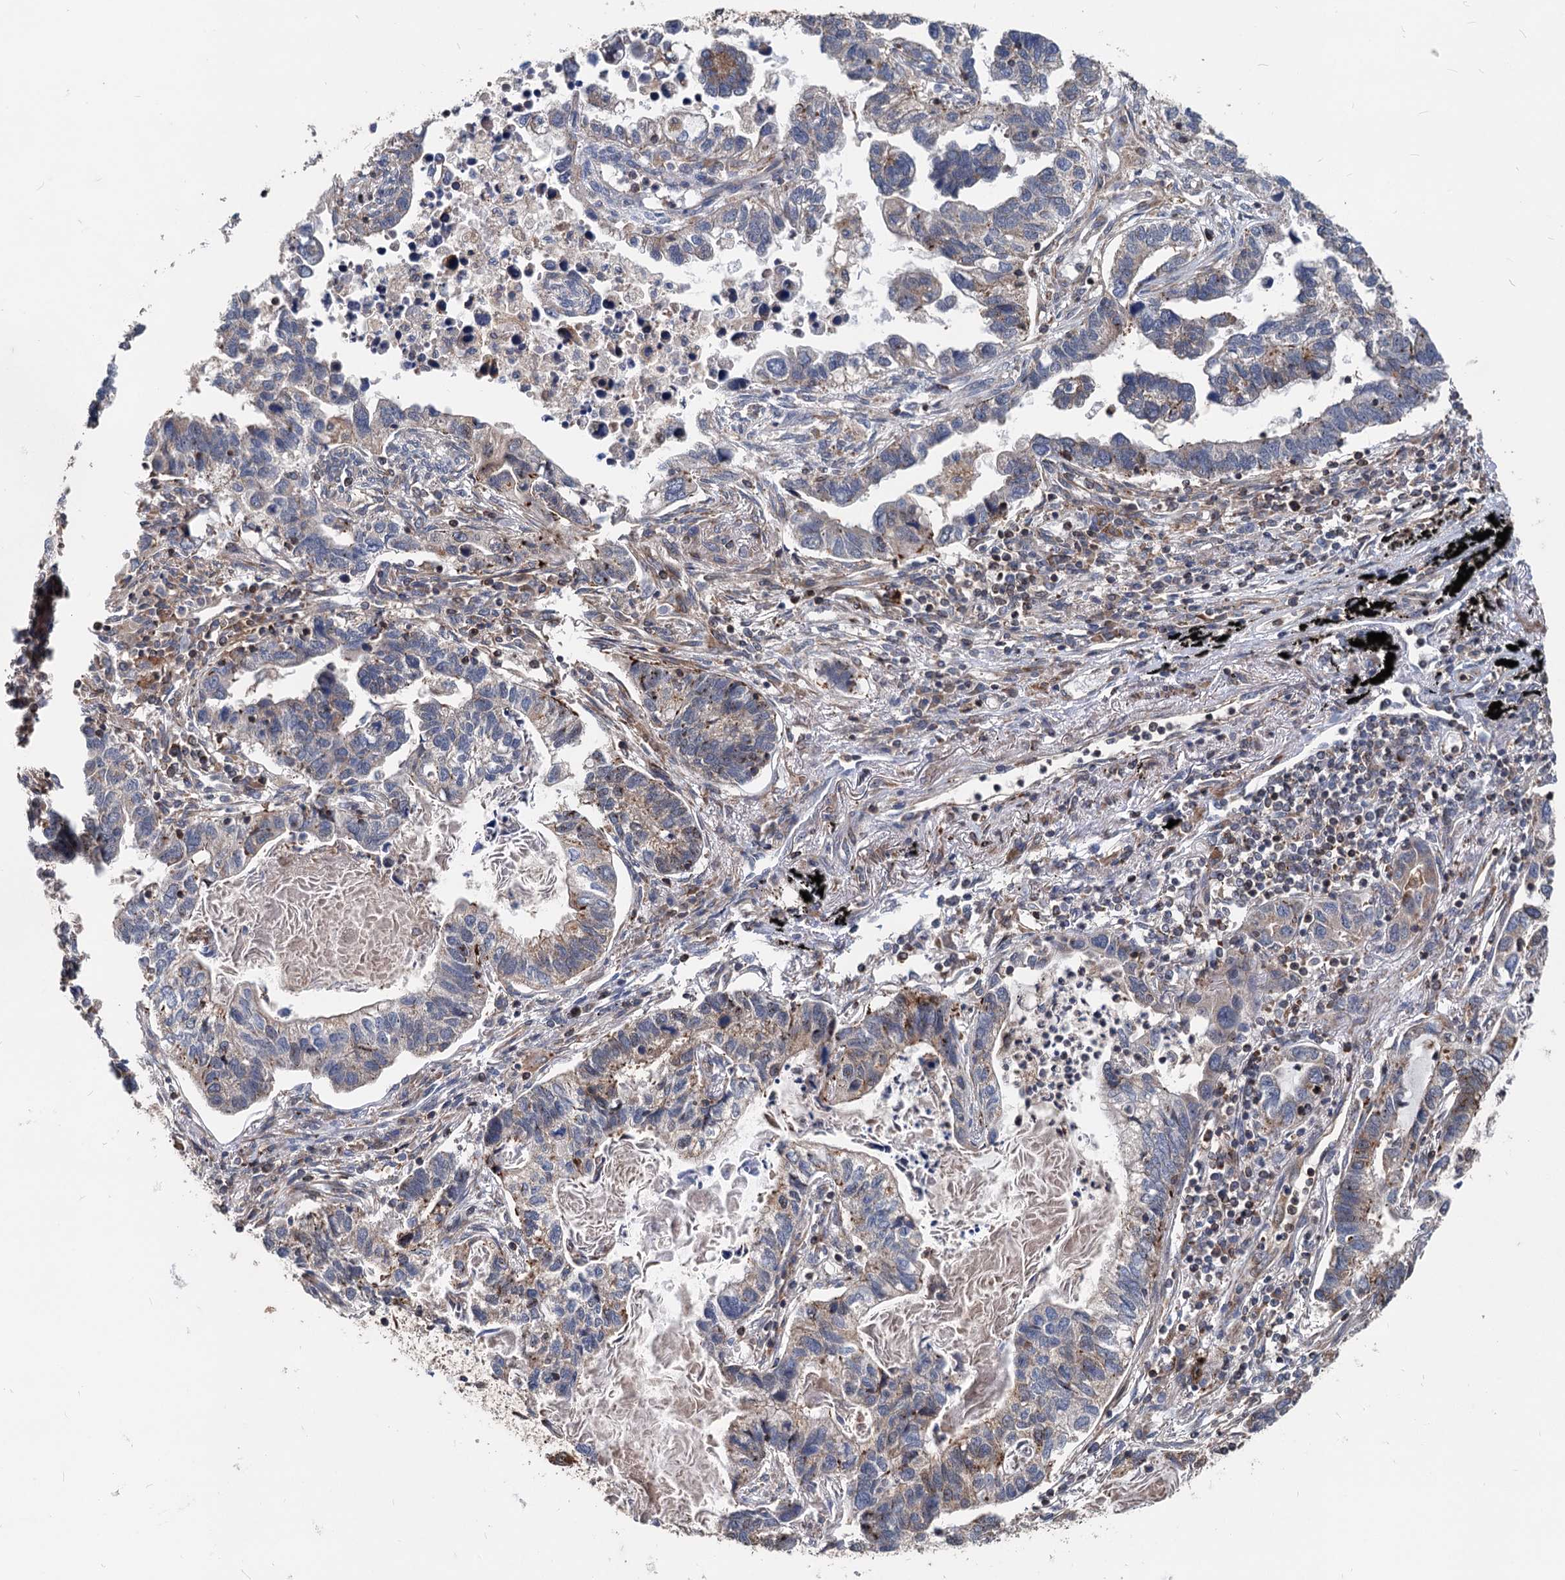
{"staining": {"intensity": "moderate", "quantity": "<25%", "location": "cytoplasmic/membranous"}, "tissue": "lung cancer", "cell_type": "Tumor cells", "image_type": "cancer", "snomed": [{"axis": "morphology", "description": "Adenocarcinoma, NOS"}, {"axis": "topography", "description": "Lung"}], "caption": "A histopathology image of human lung cancer stained for a protein exhibits moderate cytoplasmic/membranous brown staining in tumor cells.", "gene": "STIM1", "patient": {"sex": "male", "age": 67}}